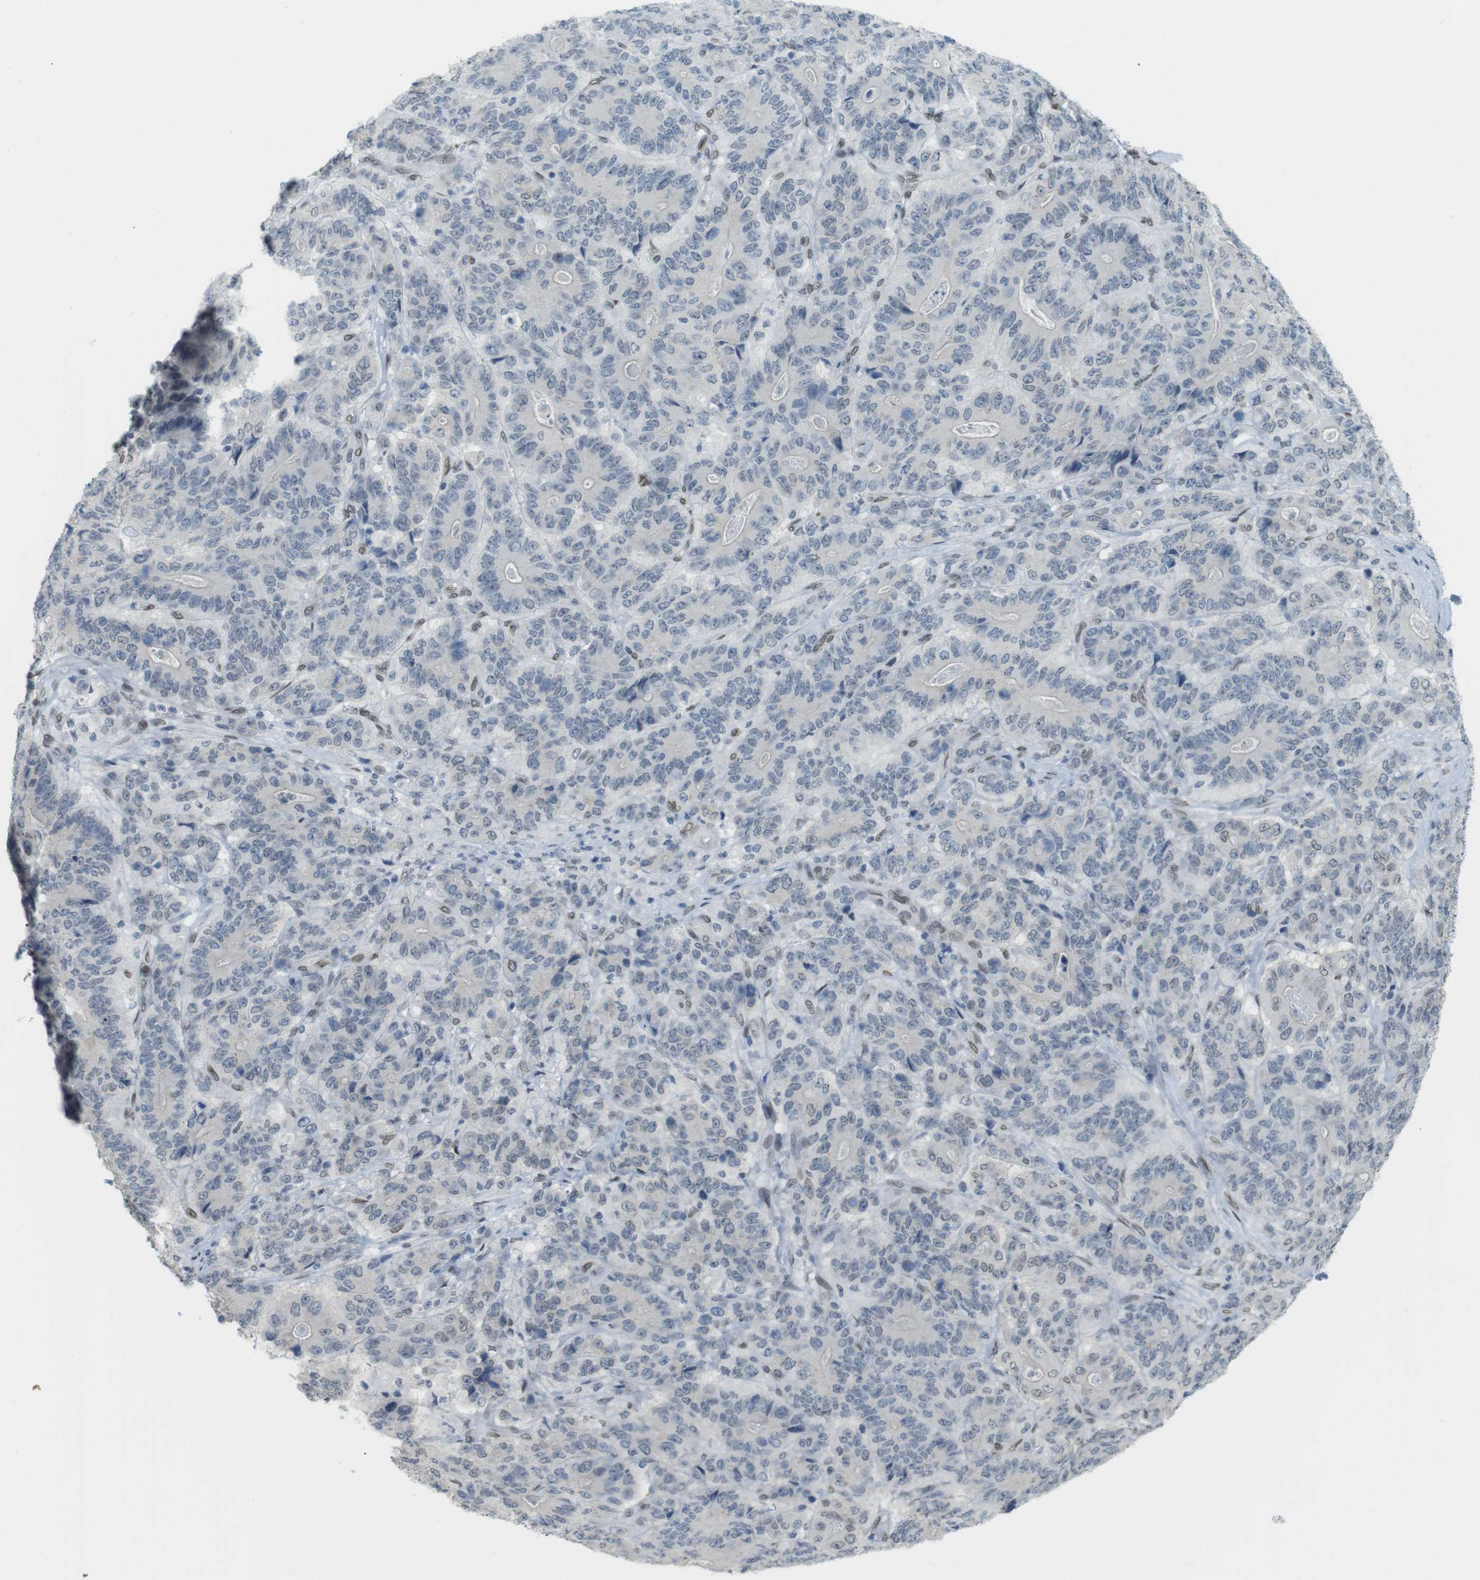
{"staining": {"intensity": "negative", "quantity": "none", "location": "none"}, "tissue": "stomach cancer", "cell_type": "Tumor cells", "image_type": "cancer", "snomed": [{"axis": "morphology", "description": "Adenocarcinoma, NOS"}, {"axis": "topography", "description": "Stomach"}], "caption": "The image reveals no staining of tumor cells in stomach cancer.", "gene": "ARL6IP6", "patient": {"sex": "female", "age": 73}}